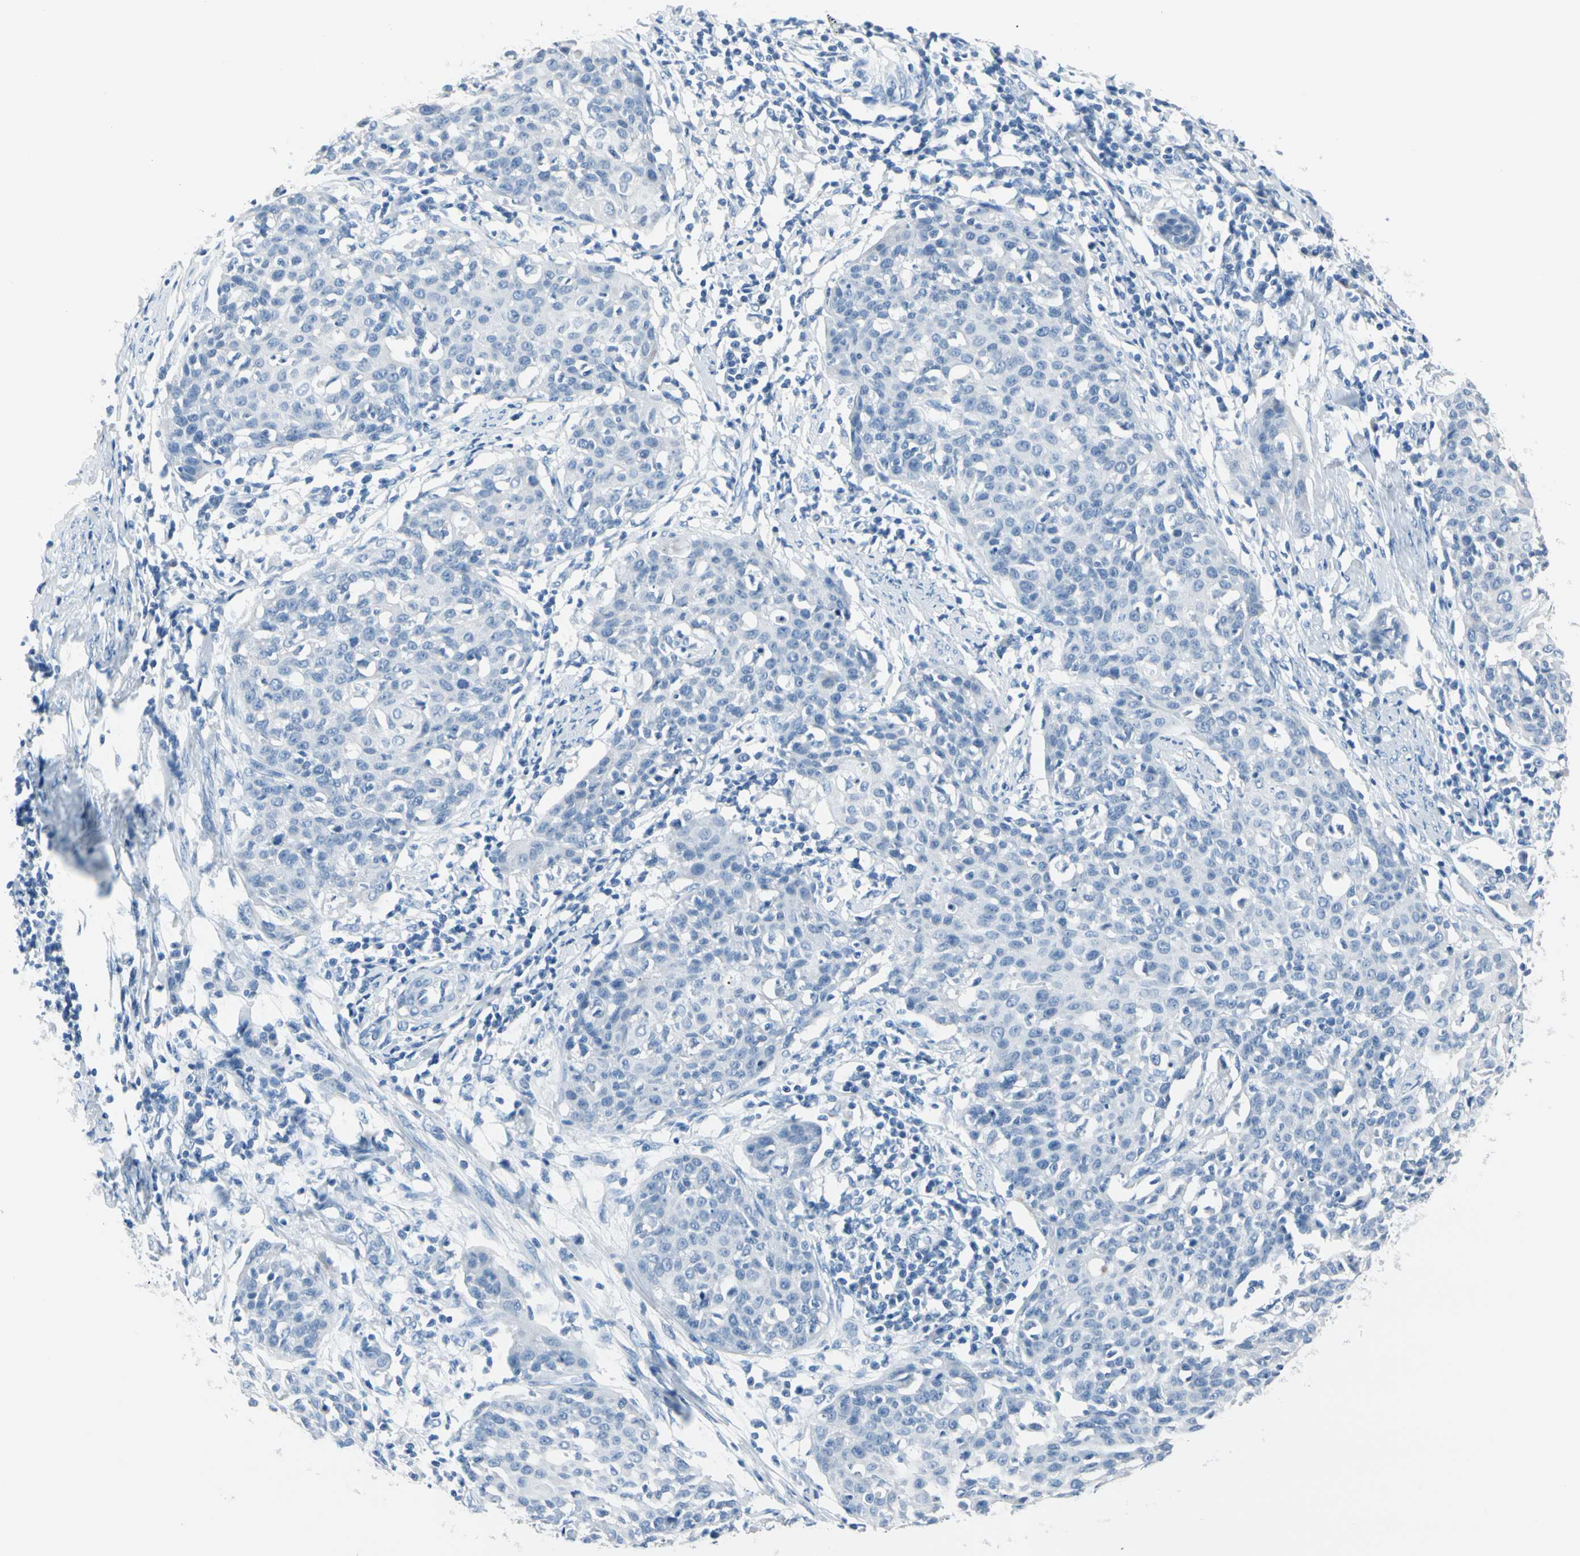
{"staining": {"intensity": "negative", "quantity": "none", "location": "none"}, "tissue": "cervical cancer", "cell_type": "Tumor cells", "image_type": "cancer", "snomed": [{"axis": "morphology", "description": "Squamous cell carcinoma, NOS"}, {"axis": "topography", "description": "Cervix"}], "caption": "The histopathology image reveals no significant expression in tumor cells of squamous cell carcinoma (cervical).", "gene": "TPO", "patient": {"sex": "female", "age": 38}}